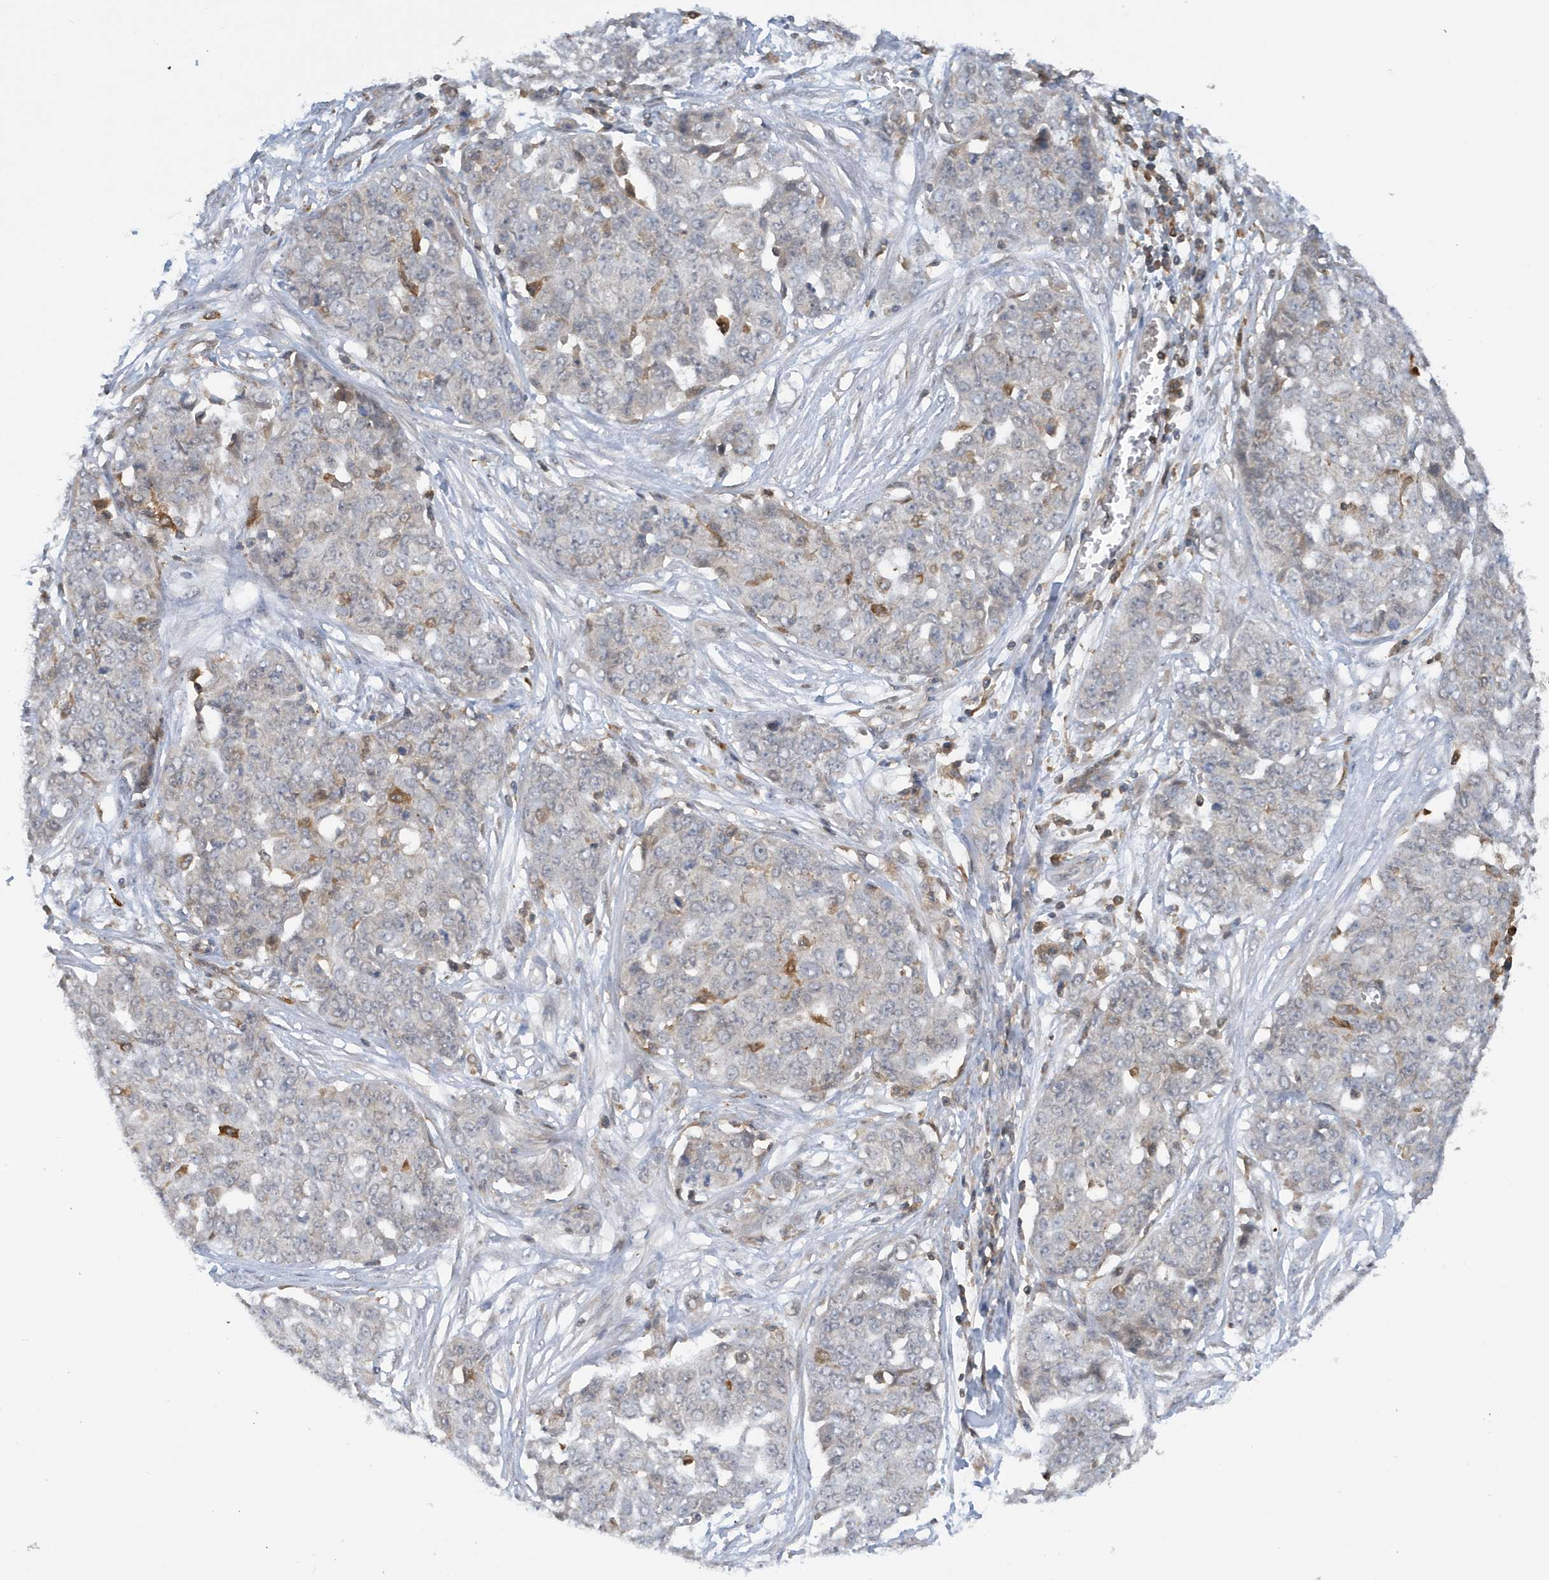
{"staining": {"intensity": "negative", "quantity": "none", "location": "none"}, "tissue": "ovarian cancer", "cell_type": "Tumor cells", "image_type": "cancer", "snomed": [{"axis": "morphology", "description": "Cystadenocarcinoma, serous, NOS"}, {"axis": "topography", "description": "Soft tissue"}, {"axis": "topography", "description": "Ovary"}], "caption": "Tumor cells are negative for protein expression in human serous cystadenocarcinoma (ovarian).", "gene": "NSUN3", "patient": {"sex": "female", "age": 57}}